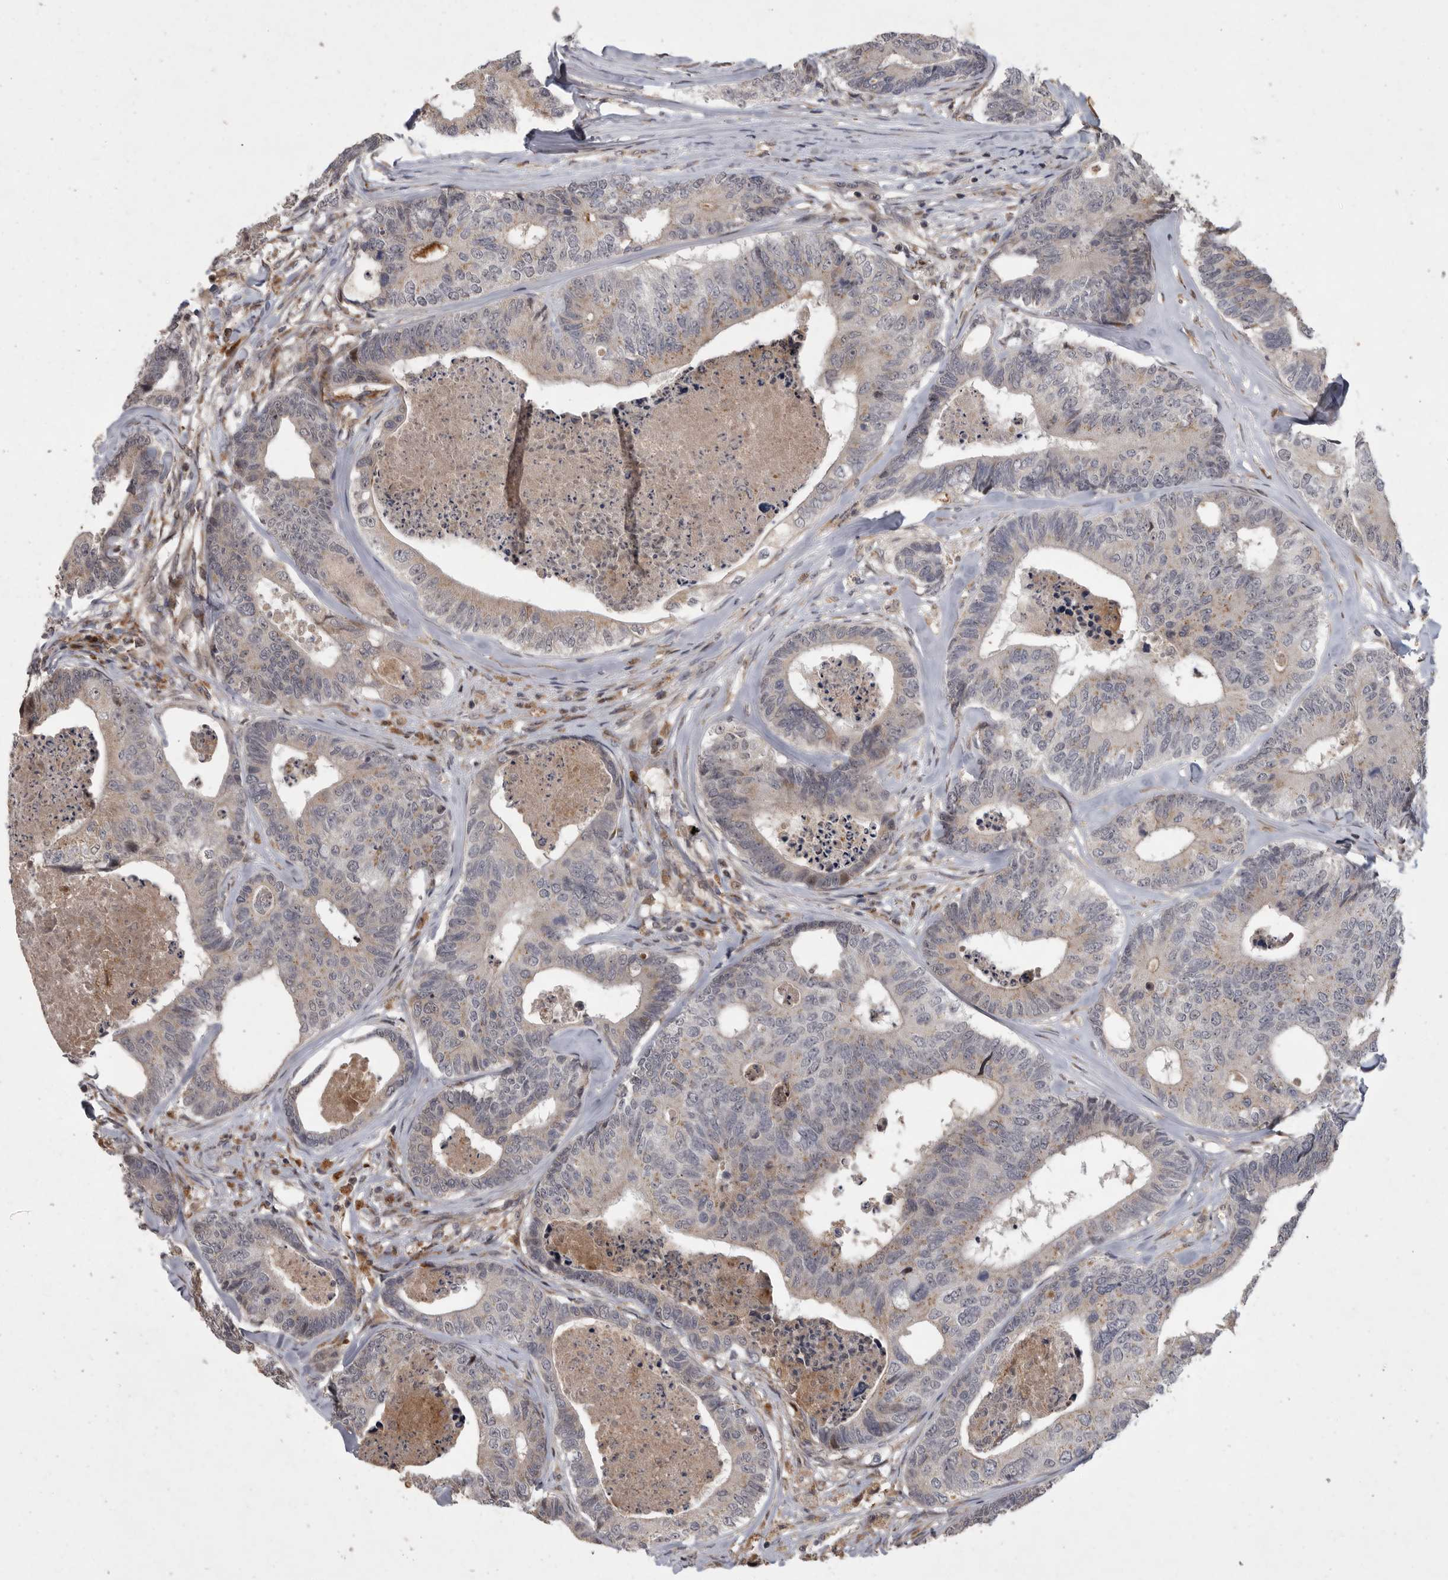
{"staining": {"intensity": "weak", "quantity": "<25%", "location": "cytoplasmic/membranous"}, "tissue": "colorectal cancer", "cell_type": "Tumor cells", "image_type": "cancer", "snomed": [{"axis": "morphology", "description": "Adenocarcinoma, NOS"}, {"axis": "topography", "description": "Colon"}], "caption": "Micrograph shows no significant protein expression in tumor cells of colorectal cancer (adenocarcinoma).", "gene": "MAN2A1", "patient": {"sex": "female", "age": 67}}